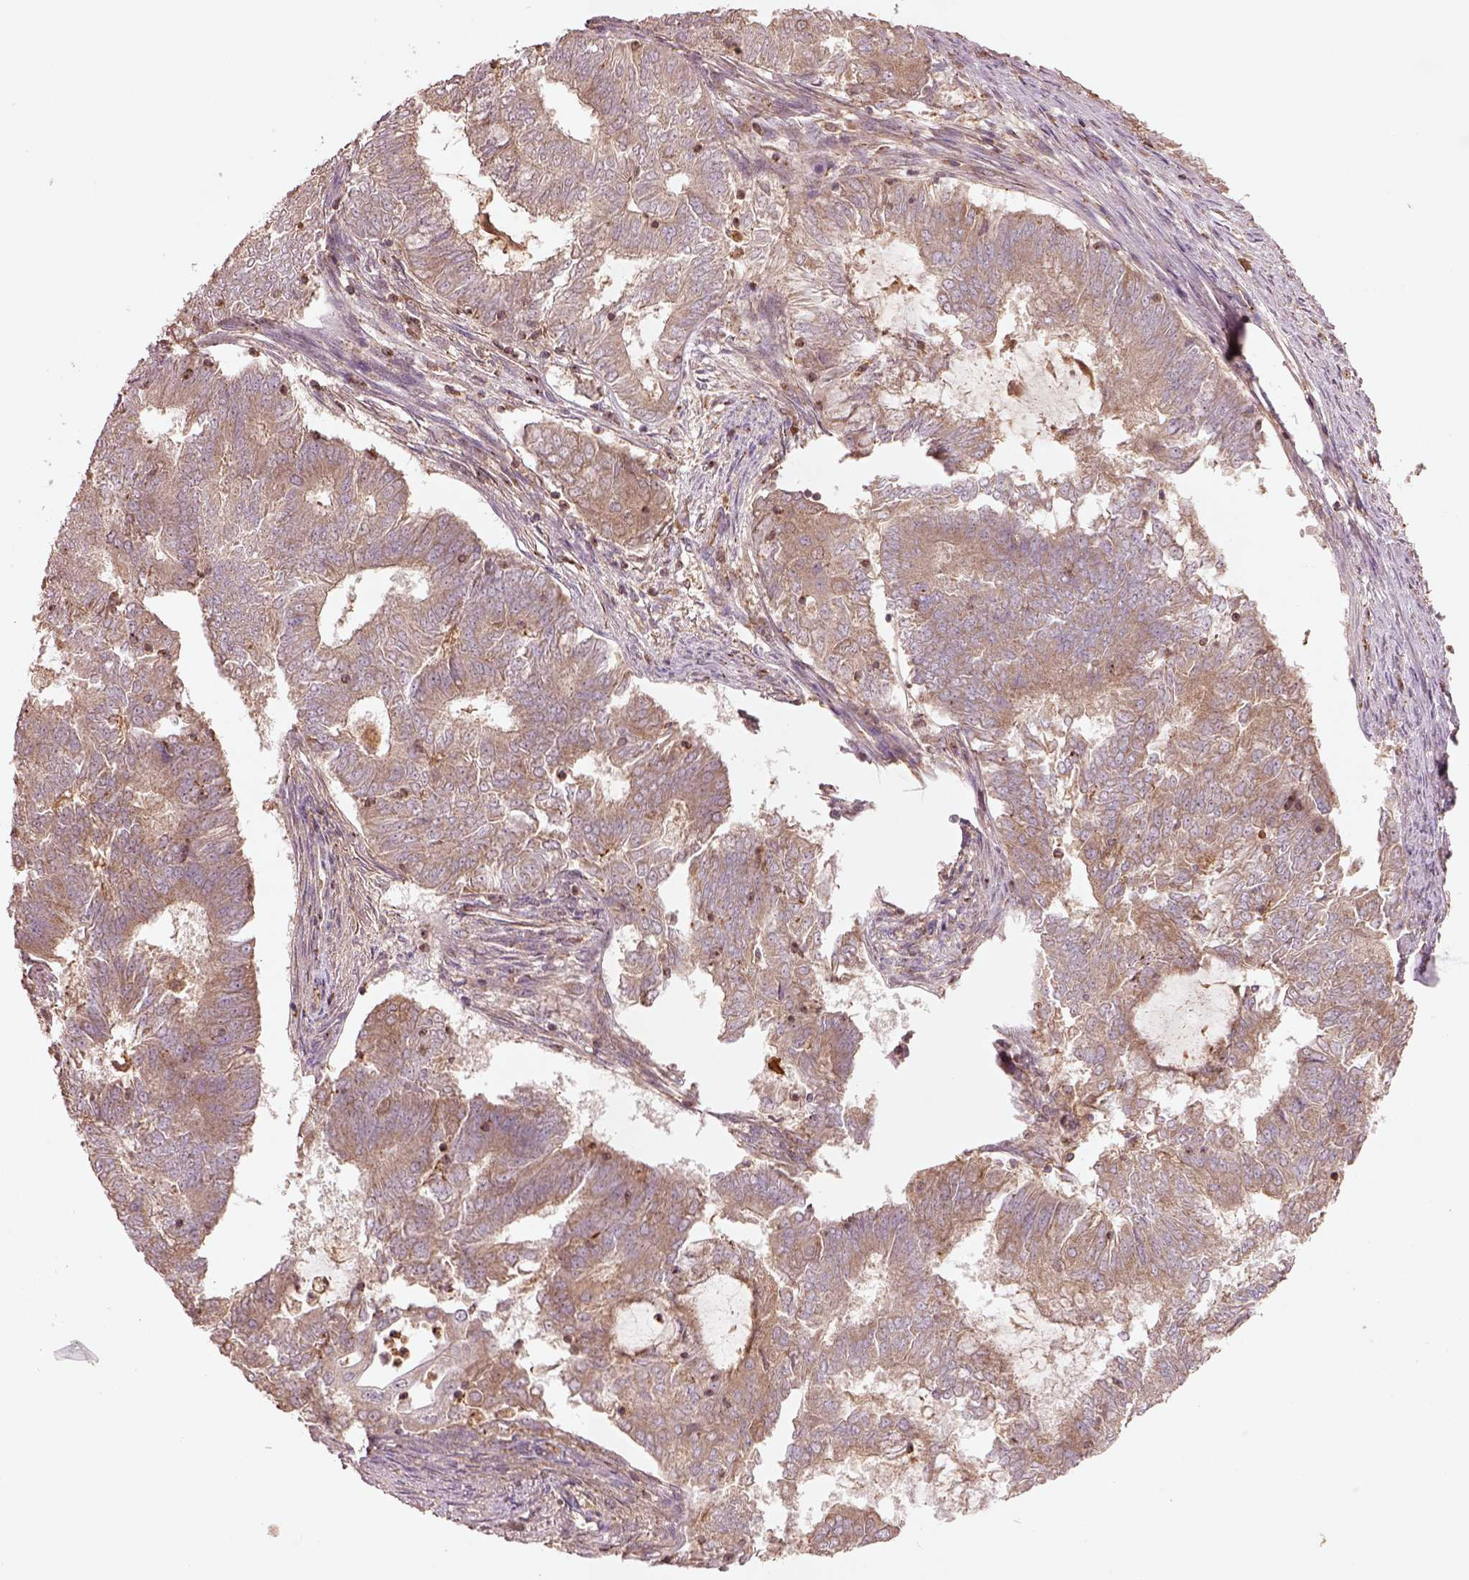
{"staining": {"intensity": "weak", "quantity": "25%-75%", "location": "cytoplasmic/membranous"}, "tissue": "endometrial cancer", "cell_type": "Tumor cells", "image_type": "cancer", "snomed": [{"axis": "morphology", "description": "Adenocarcinoma, NOS"}, {"axis": "topography", "description": "Endometrium"}], "caption": "Endometrial cancer (adenocarcinoma) stained for a protein exhibits weak cytoplasmic/membranous positivity in tumor cells.", "gene": "TRADD", "patient": {"sex": "female", "age": 62}}